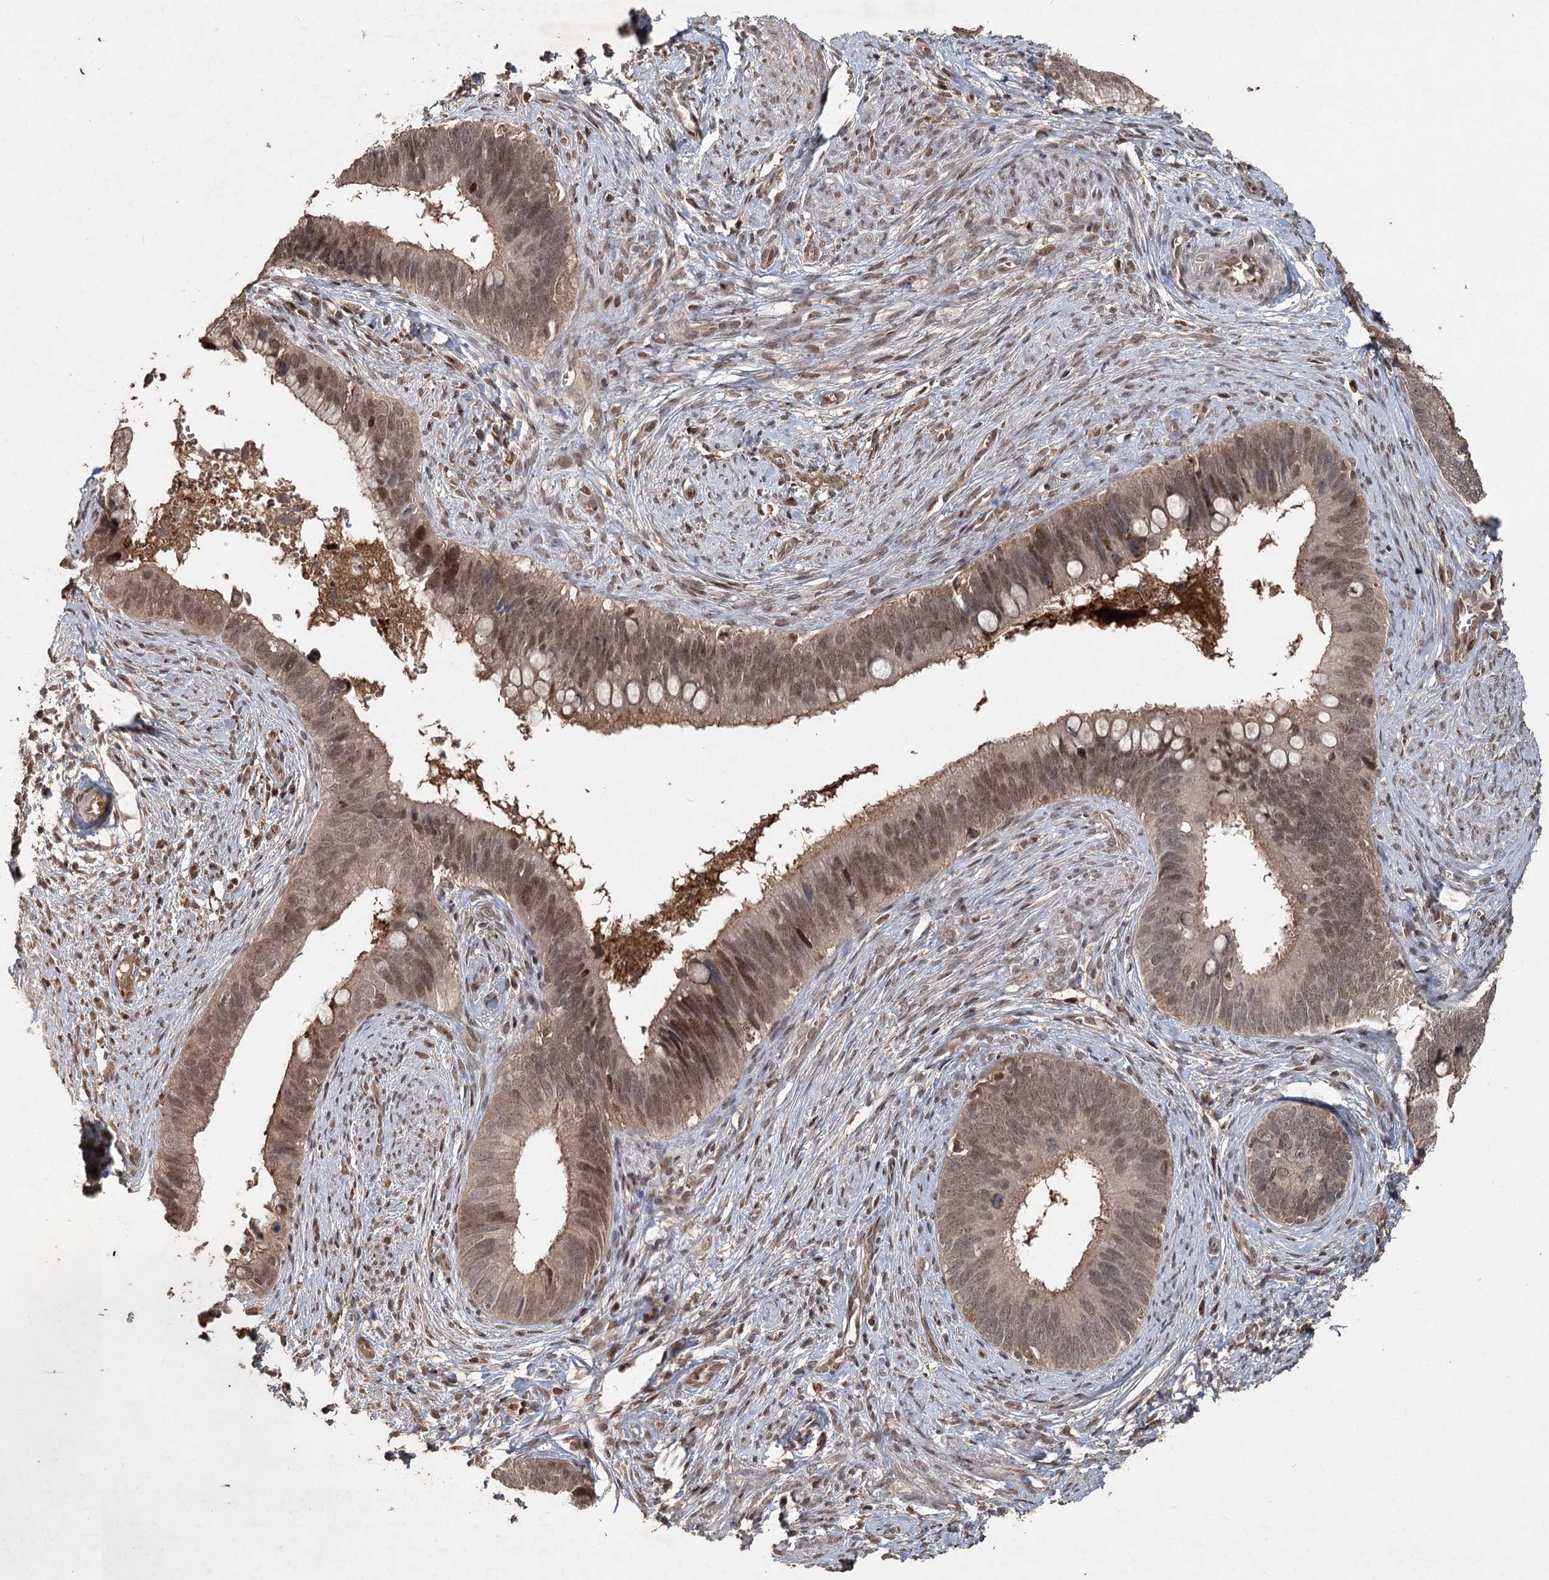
{"staining": {"intensity": "moderate", "quantity": ">75%", "location": "nuclear"}, "tissue": "cervical cancer", "cell_type": "Tumor cells", "image_type": "cancer", "snomed": [{"axis": "morphology", "description": "Adenocarcinoma, NOS"}, {"axis": "topography", "description": "Cervix"}], "caption": "Adenocarcinoma (cervical) tissue reveals moderate nuclear positivity in about >75% of tumor cells, visualized by immunohistochemistry. (IHC, brightfield microscopy, high magnification).", "gene": "FBXO7", "patient": {"sex": "female", "age": 42}}